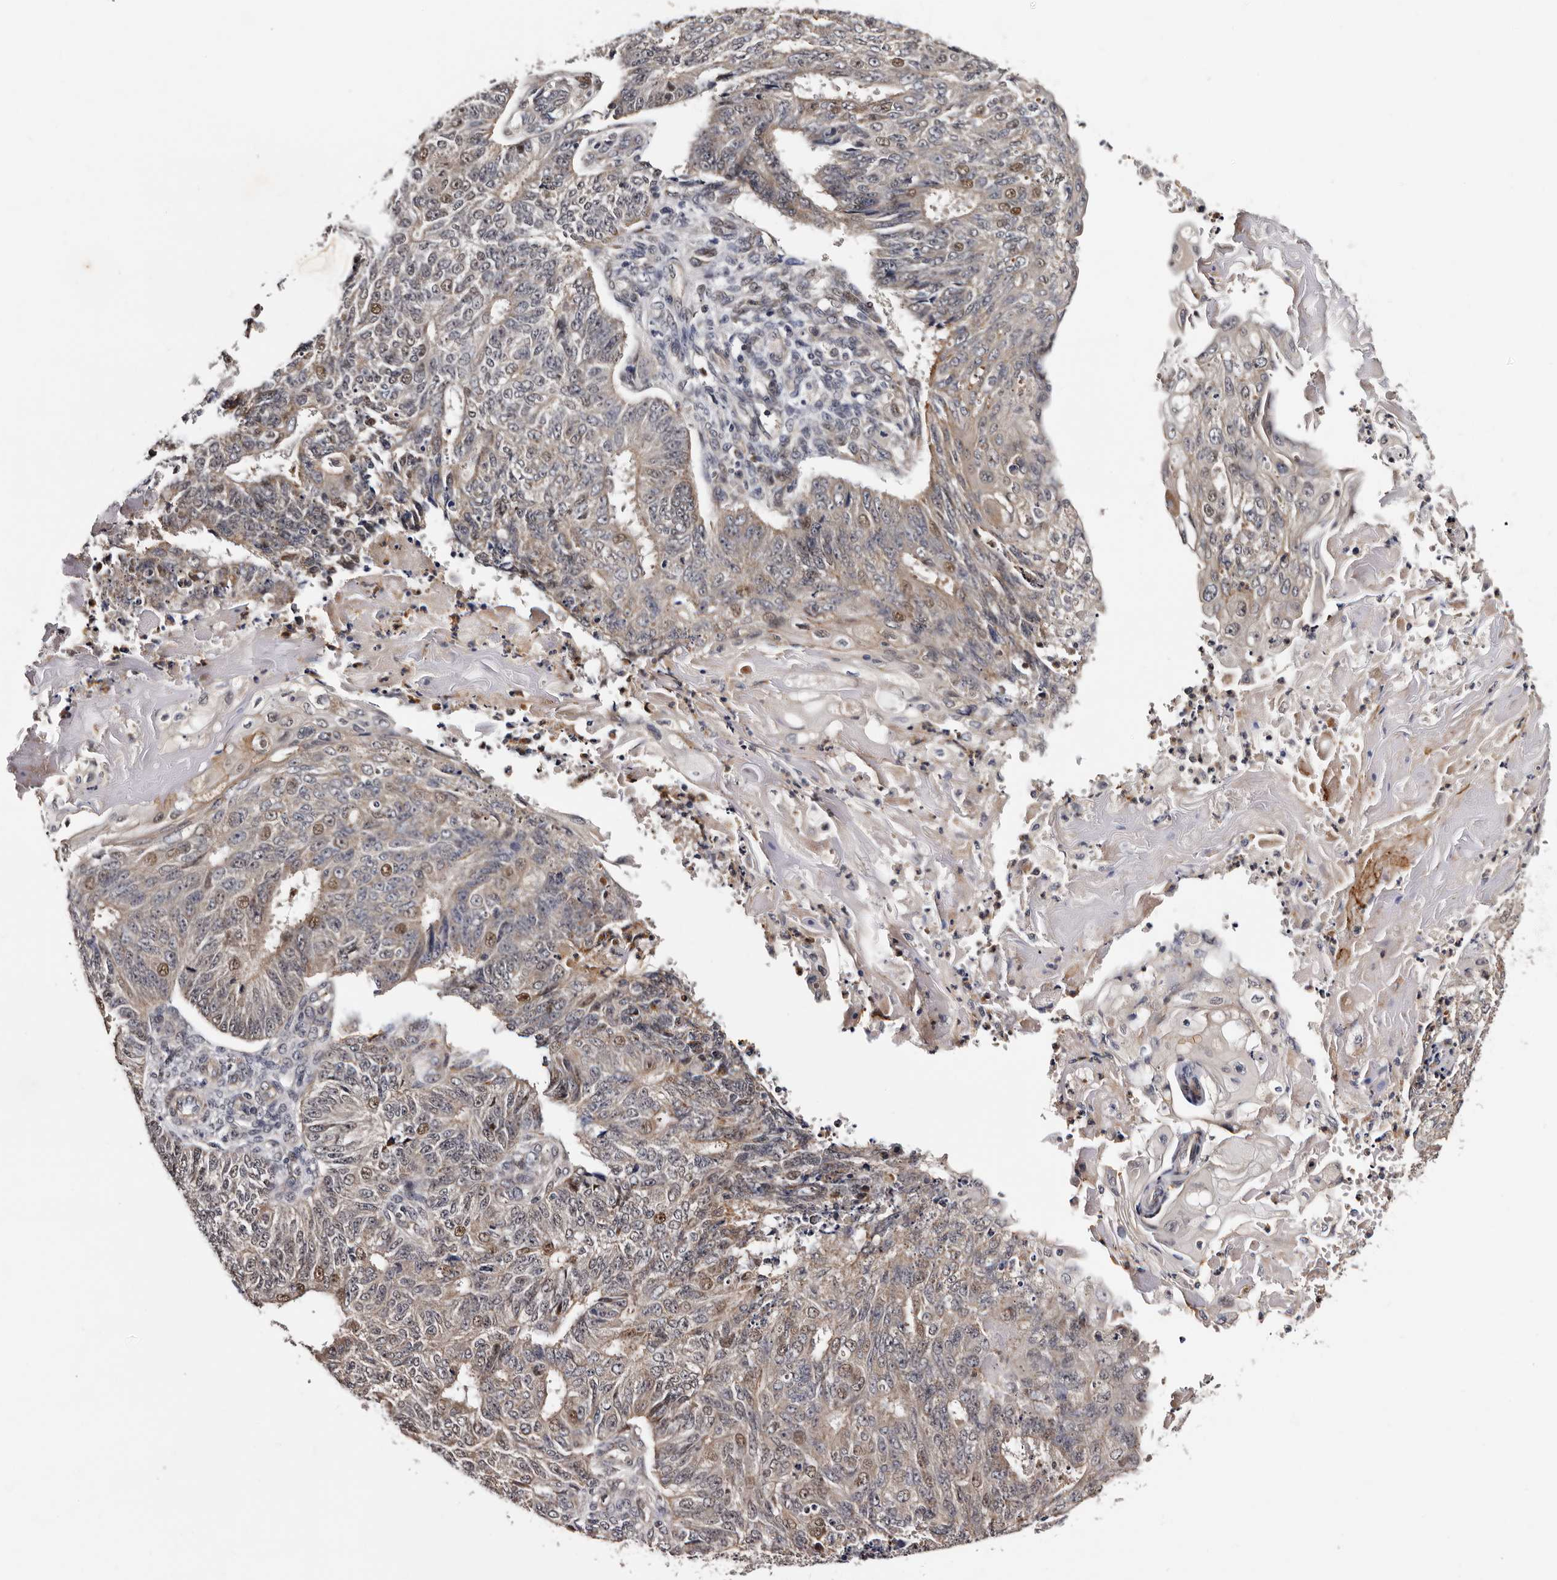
{"staining": {"intensity": "weak", "quantity": "25%-75%", "location": "nuclear"}, "tissue": "endometrial cancer", "cell_type": "Tumor cells", "image_type": "cancer", "snomed": [{"axis": "morphology", "description": "Adenocarcinoma, NOS"}, {"axis": "topography", "description": "Endometrium"}], "caption": "The histopathology image demonstrates staining of endometrial cancer, revealing weak nuclear protein expression (brown color) within tumor cells. The staining is performed using DAB (3,3'-diaminobenzidine) brown chromogen to label protein expression. The nuclei are counter-stained blue using hematoxylin.", "gene": "GLRX3", "patient": {"sex": "female", "age": 32}}